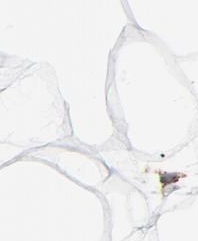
{"staining": {"intensity": "negative", "quantity": "none", "location": "none"}, "tissue": "adipose tissue", "cell_type": "Adipocytes", "image_type": "normal", "snomed": [{"axis": "morphology", "description": "Normal tissue, NOS"}, {"axis": "morphology", "description": "Duct carcinoma"}, {"axis": "topography", "description": "Breast"}, {"axis": "topography", "description": "Adipose tissue"}], "caption": "High power microscopy micrograph of an immunohistochemistry image of unremarkable adipose tissue, revealing no significant staining in adipocytes.", "gene": "TXNRD2", "patient": {"sex": "female", "age": 37}}